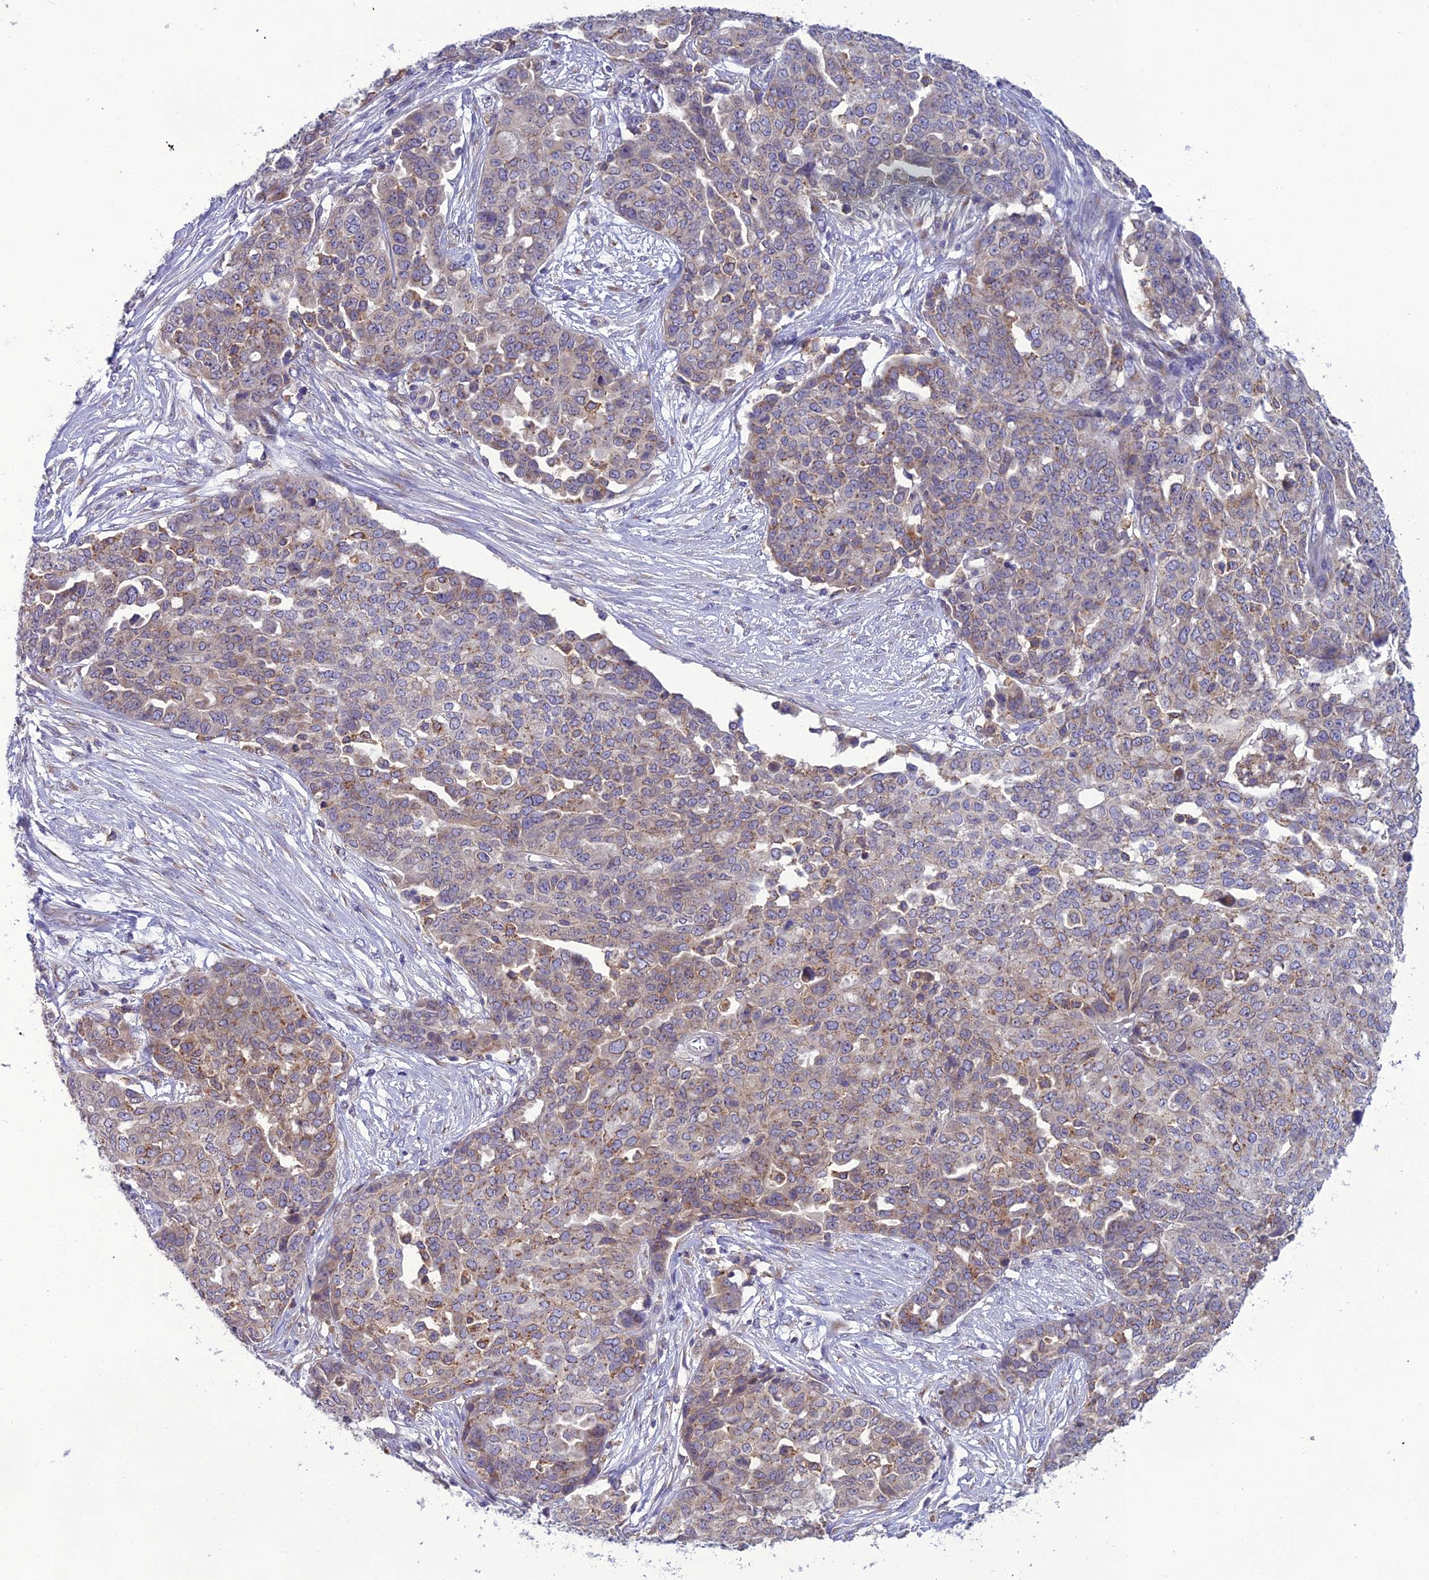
{"staining": {"intensity": "weak", "quantity": "25%-75%", "location": "cytoplasmic/membranous"}, "tissue": "ovarian cancer", "cell_type": "Tumor cells", "image_type": "cancer", "snomed": [{"axis": "morphology", "description": "Cystadenocarcinoma, serous, NOS"}, {"axis": "topography", "description": "Soft tissue"}, {"axis": "topography", "description": "Ovary"}], "caption": "Serous cystadenocarcinoma (ovarian) was stained to show a protein in brown. There is low levels of weak cytoplasmic/membranous expression in about 25%-75% of tumor cells.", "gene": "GOLPH3", "patient": {"sex": "female", "age": 57}}